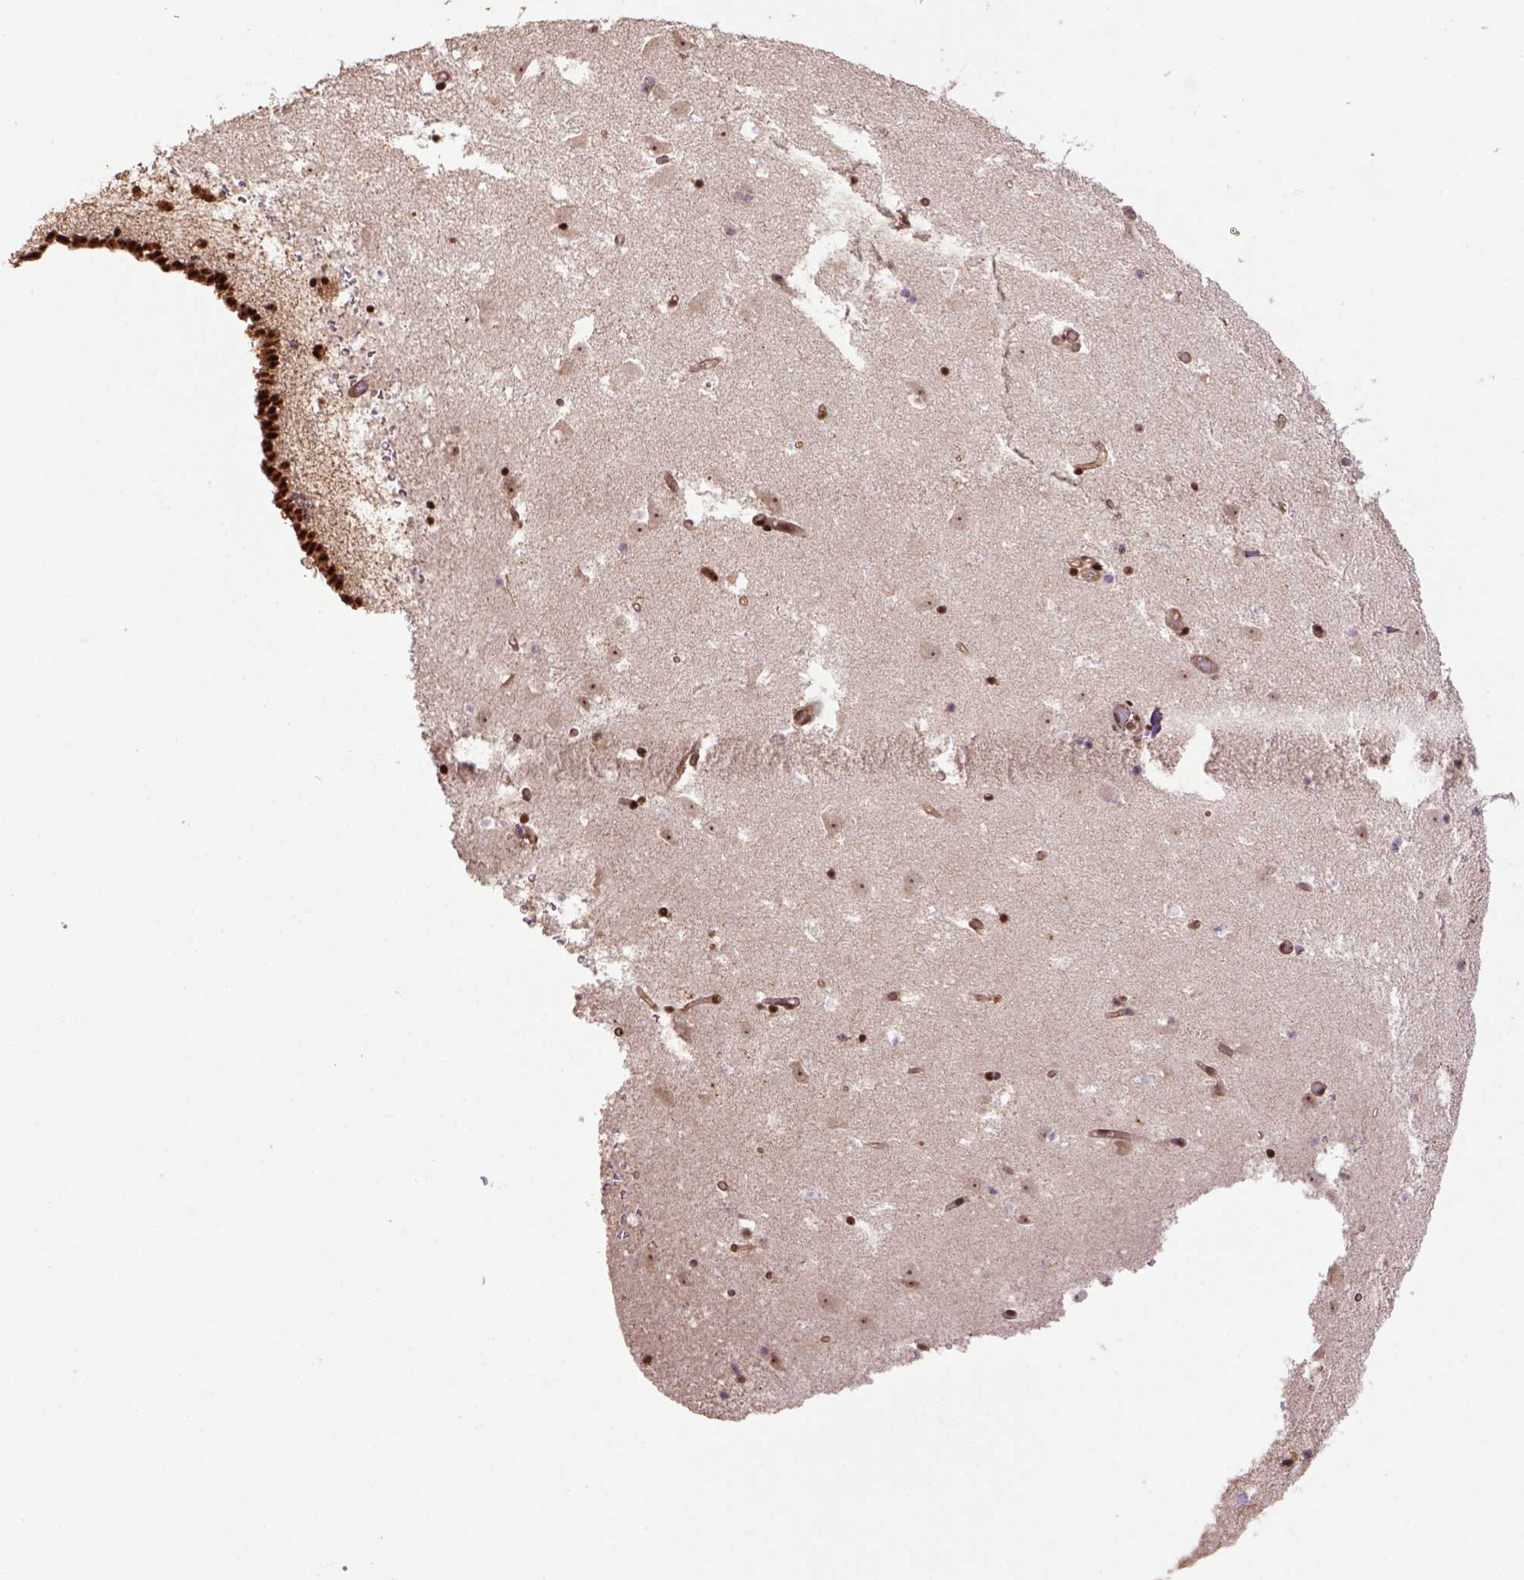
{"staining": {"intensity": "strong", "quantity": ">75%", "location": "nuclear"}, "tissue": "caudate", "cell_type": "Glial cells", "image_type": "normal", "snomed": [{"axis": "morphology", "description": "Normal tissue, NOS"}, {"axis": "topography", "description": "Lateral ventricle wall"}], "caption": "This photomicrograph displays immunohistochemistry staining of unremarkable human caudate, with high strong nuclear staining in about >75% of glial cells.", "gene": "PPIG", "patient": {"sex": "female", "age": 42}}